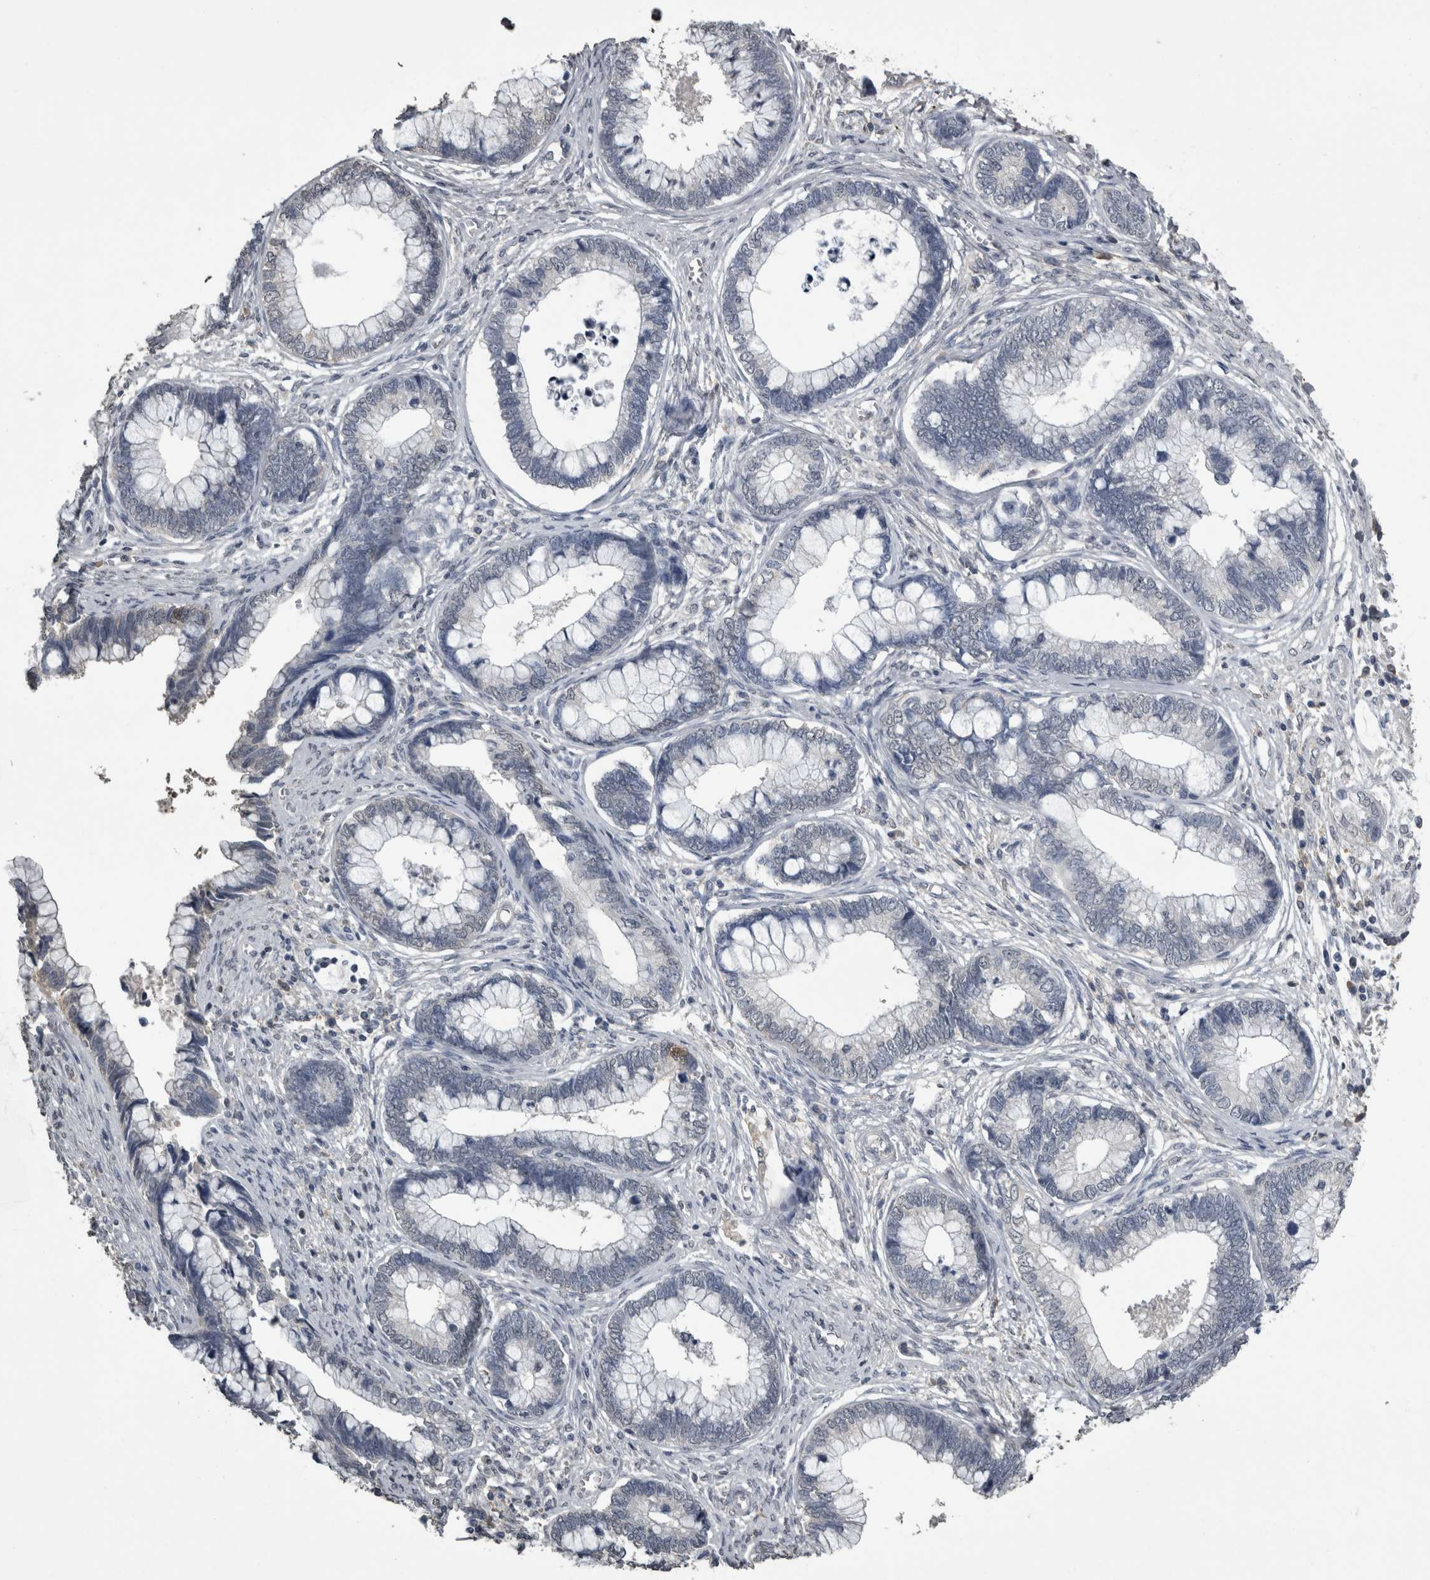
{"staining": {"intensity": "negative", "quantity": "none", "location": "none"}, "tissue": "cervical cancer", "cell_type": "Tumor cells", "image_type": "cancer", "snomed": [{"axis": "morphology", "description": "Adenocarcinoma, NOS"}, {"axis": "topography", "description": "Cervix"}], "caption": "The photomicrograph demonstrates no staining of tumor cells in adenocarcinoma (cervical).", "gene": "PIK3AP1", "patient": {"sex": "female", "age": 44}}